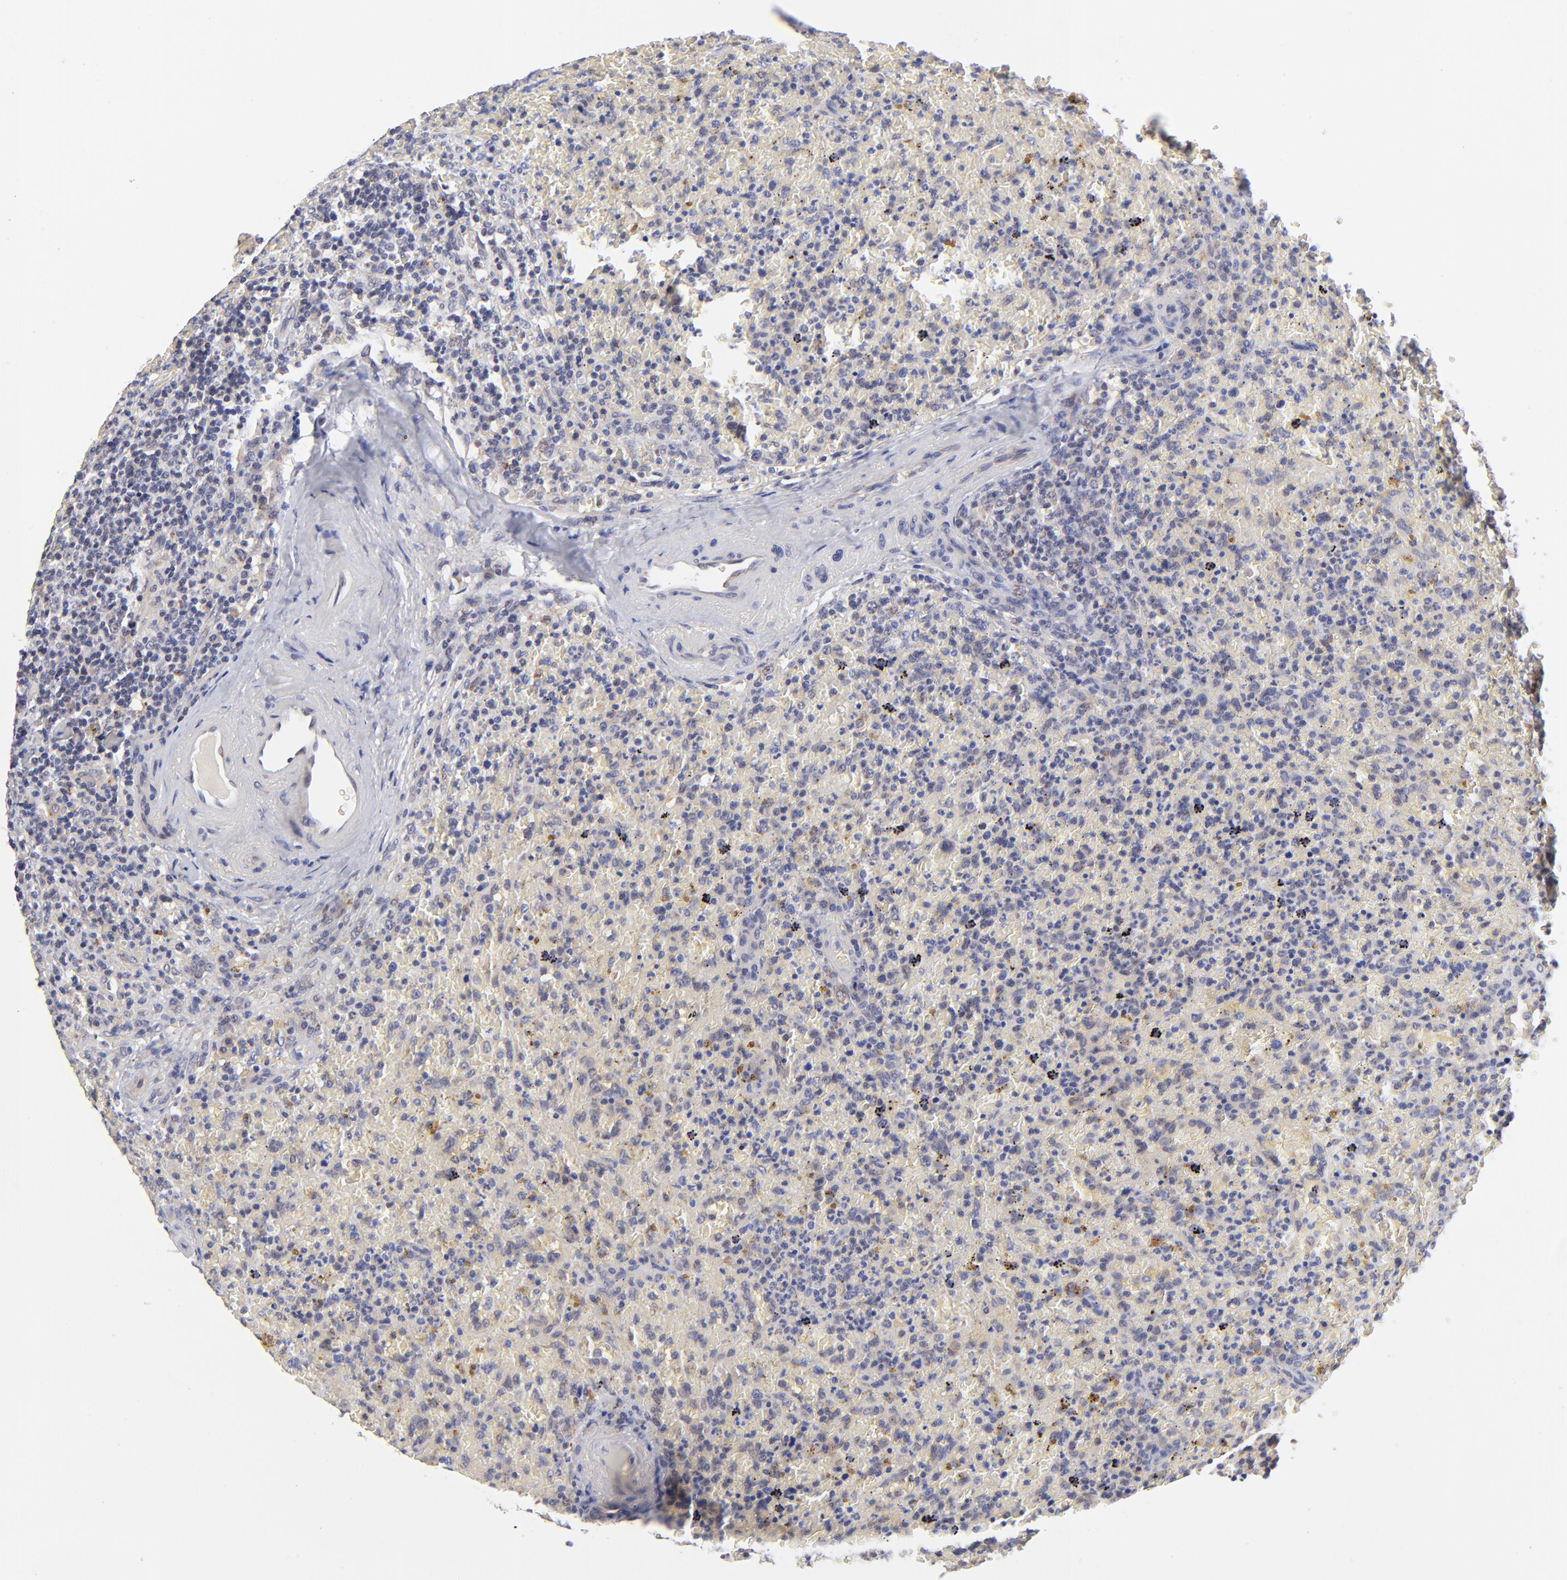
{"staining": {"intensity": "negative", "quantity": "none", "location": "none"}, "tissue": "lymphoma", "cell_type": "Tumor cells", "image_type": "cancer", "snomed": [{"axis": "morphology", "description": "Malignant lymphoma, non-Hodgkin's type, High grade"}, {"axis": "topography", "description": "Spleen"}, {"axis": "topography", "description": "Lymph node"}], "caption": "Tumor cells show no significant protein staining in lymphoma.", "gene": "FBXL12", "patient": {"sex": "female", "age": 70}}